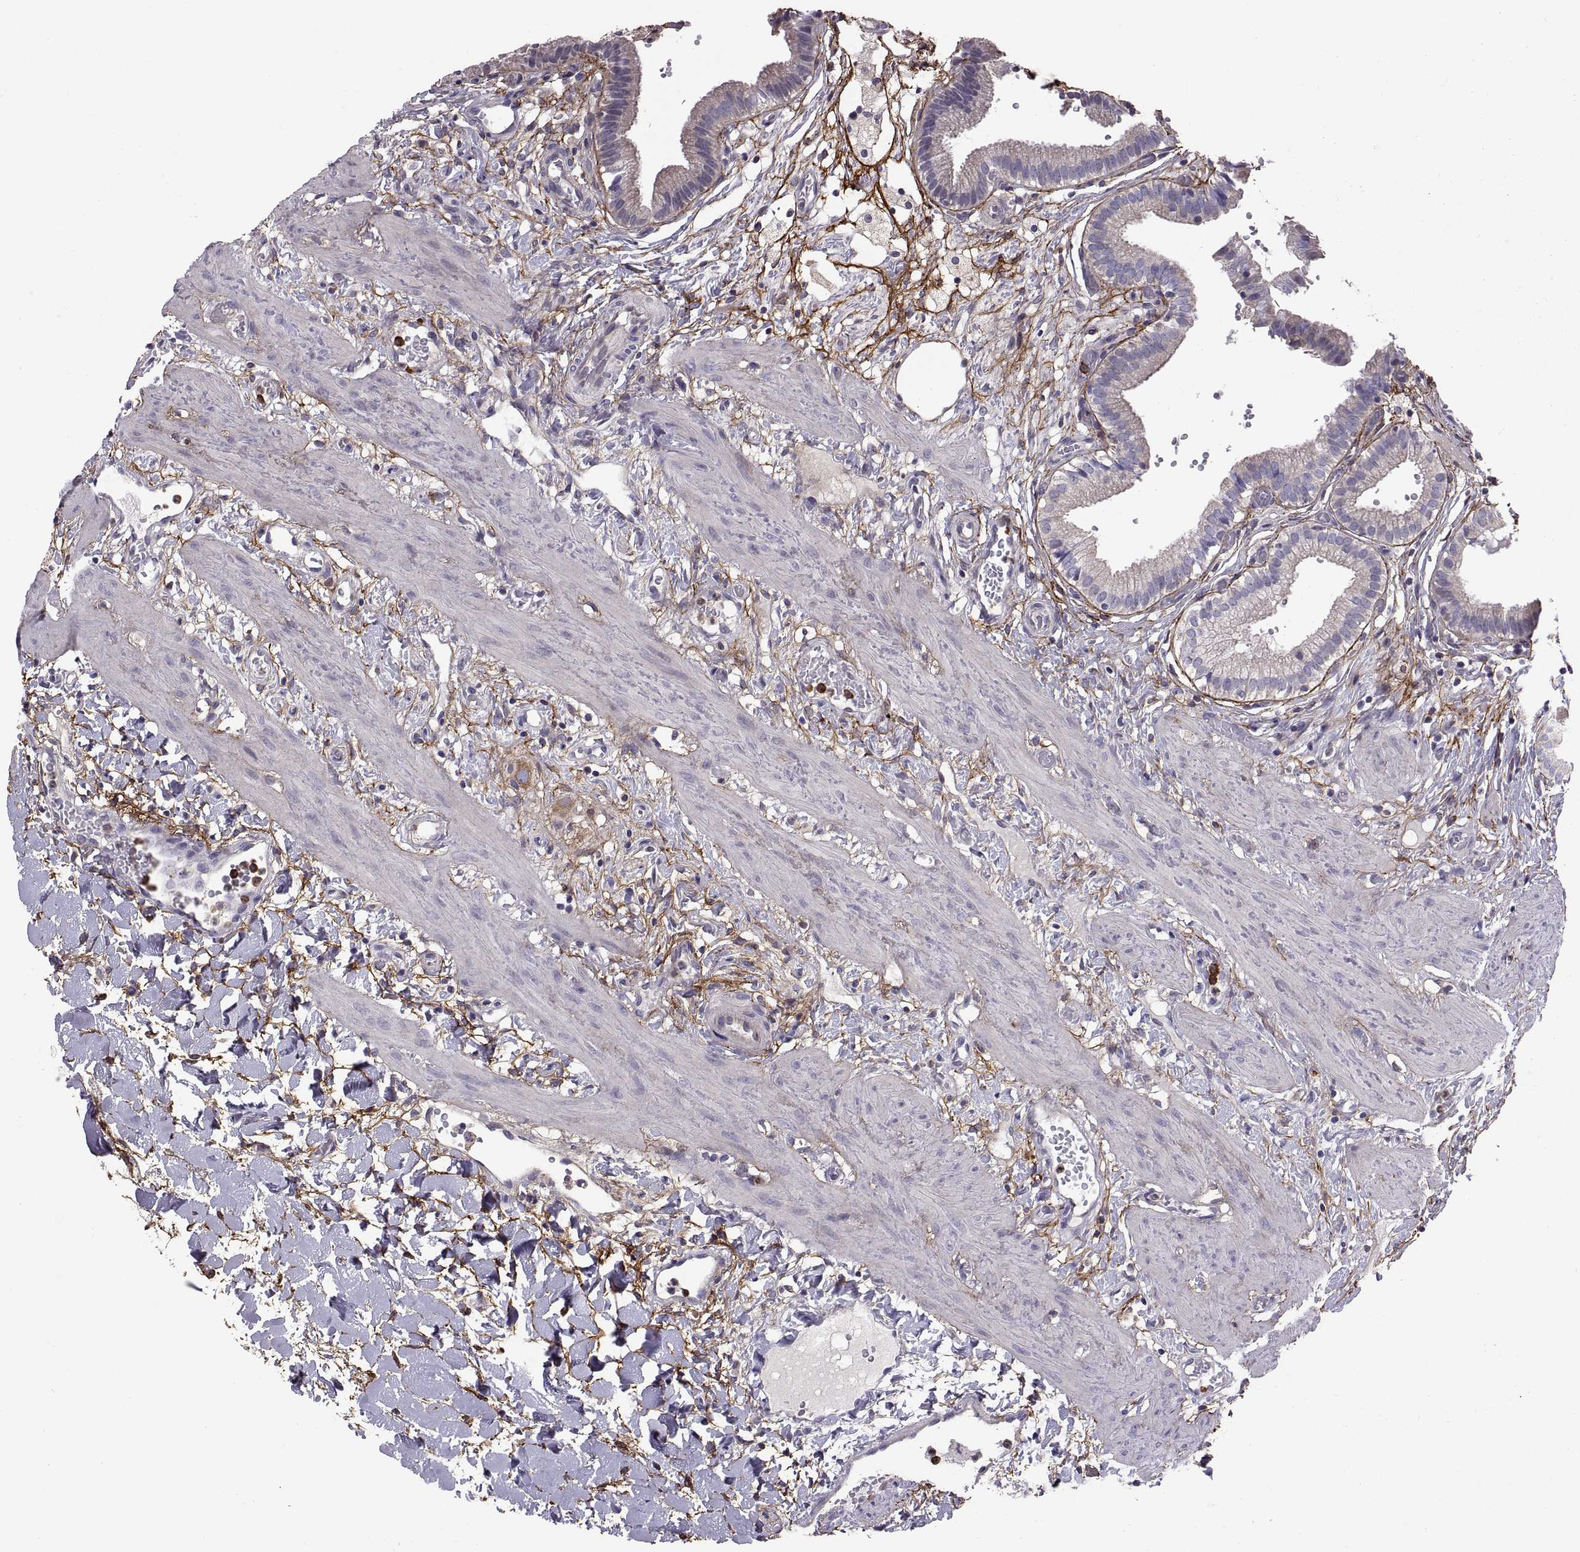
{"staining": {"intensity": "negative", "quantity": "none", "location": "none"}, "tissue": "gallbladder", "cell_type": "Glandular cells", "image_type": "normal", "snomed": [{"axis": "morphology", "description": "Normal tissue, NOS"}, {"axis": "topography", "description": "Gallbladder"}], "caption": "Immunohistochemistry micrograph of unremarkable human gallbladder stained for a protein (brown), which displays no expression in glandular cells.", "gene": "EMILIN2", "patient": {"sex": "female", "age": 24}}